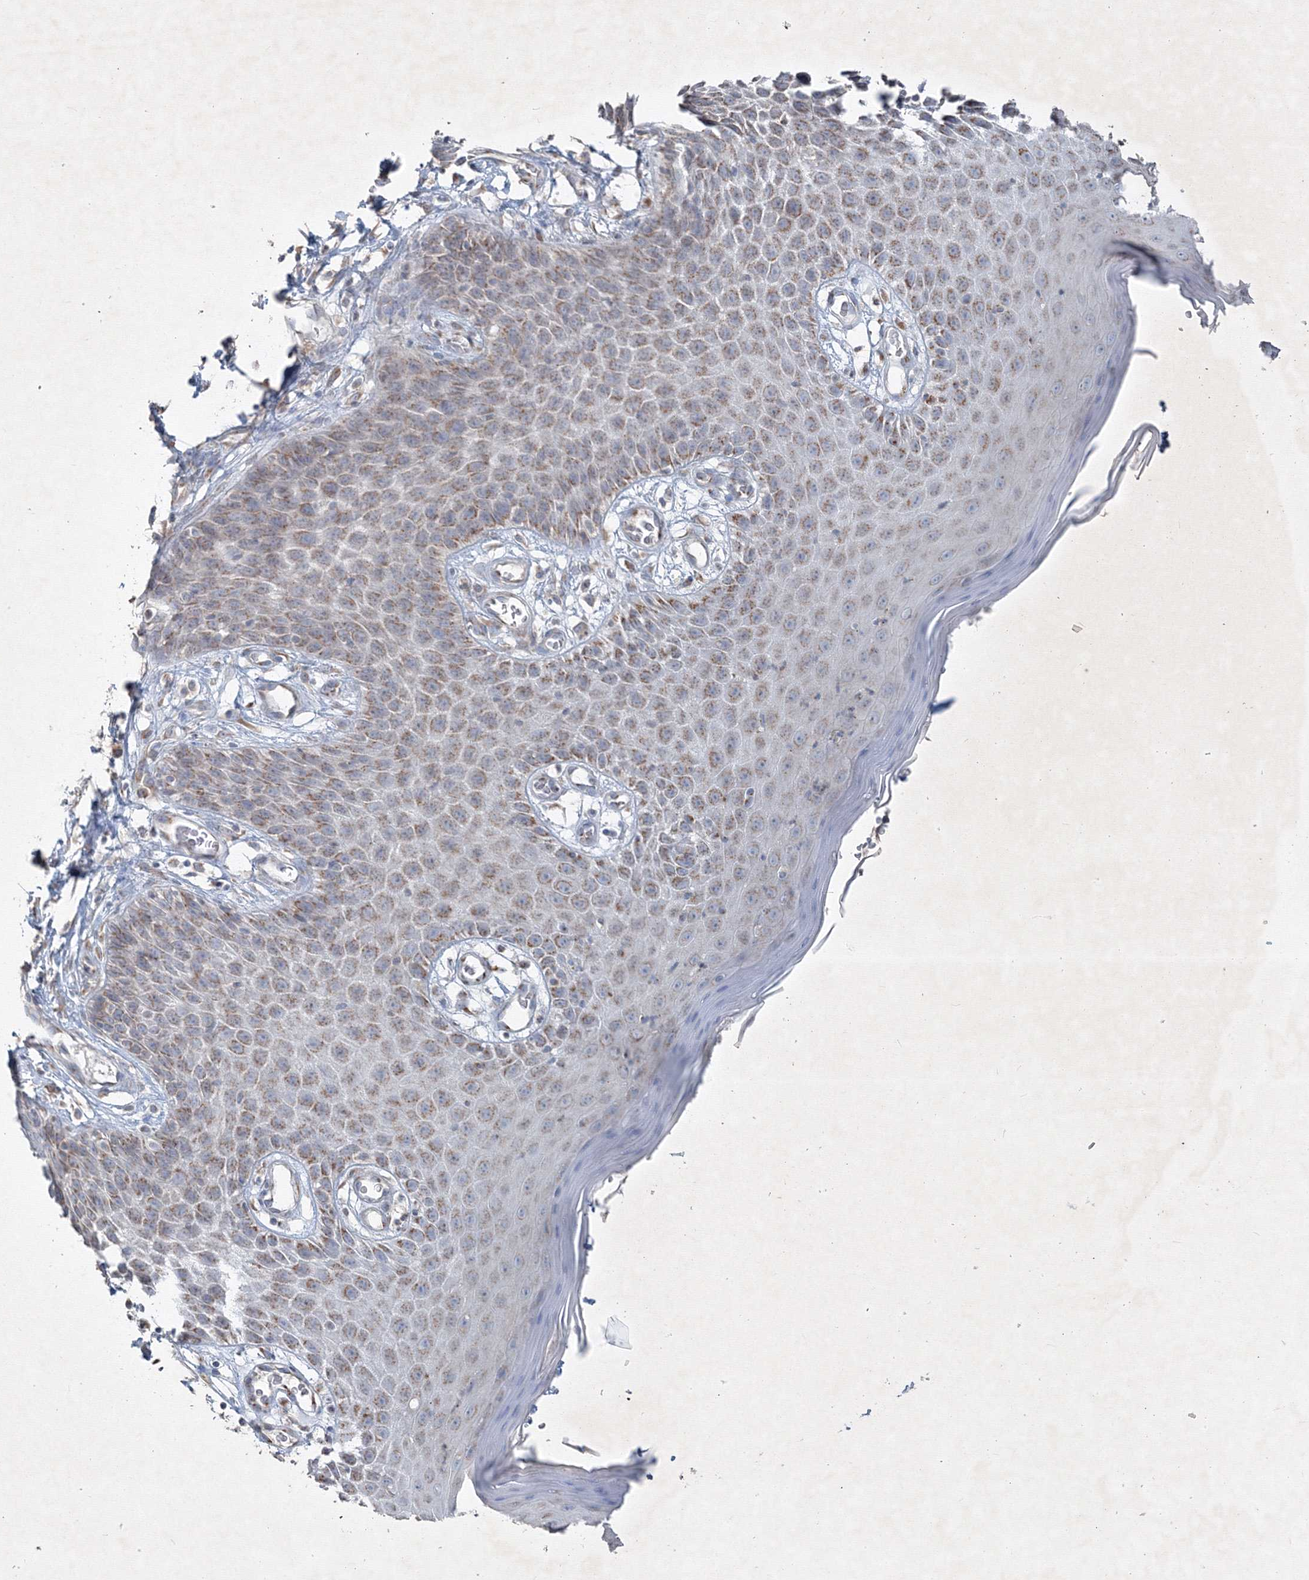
{"staining": {"intensity": "moderate", "quantity": "25%-75%", "location": "cytoplasmic/membranous"}, "tissue": "skin", "cell_type": "Epidermal cells", "image_type": "normal", "snomed": [{"axis": "morphology", "description": "Normal tissue, NOS"}, {"axis": "topography", "description": "Vulva"}], "caption": "Immunohistochemistry histopathology image of normal skin: skin stained using immunohistochemistry (IHC) exhibits medium levels of moderate protein expression localized specifically in the cytoplasmic/membranous of epidermal cells, appearing as a cytoplasmic/membranous brown color.", "gene": "IFNAR1", "patient": {"sex": "female", "age": 68}}